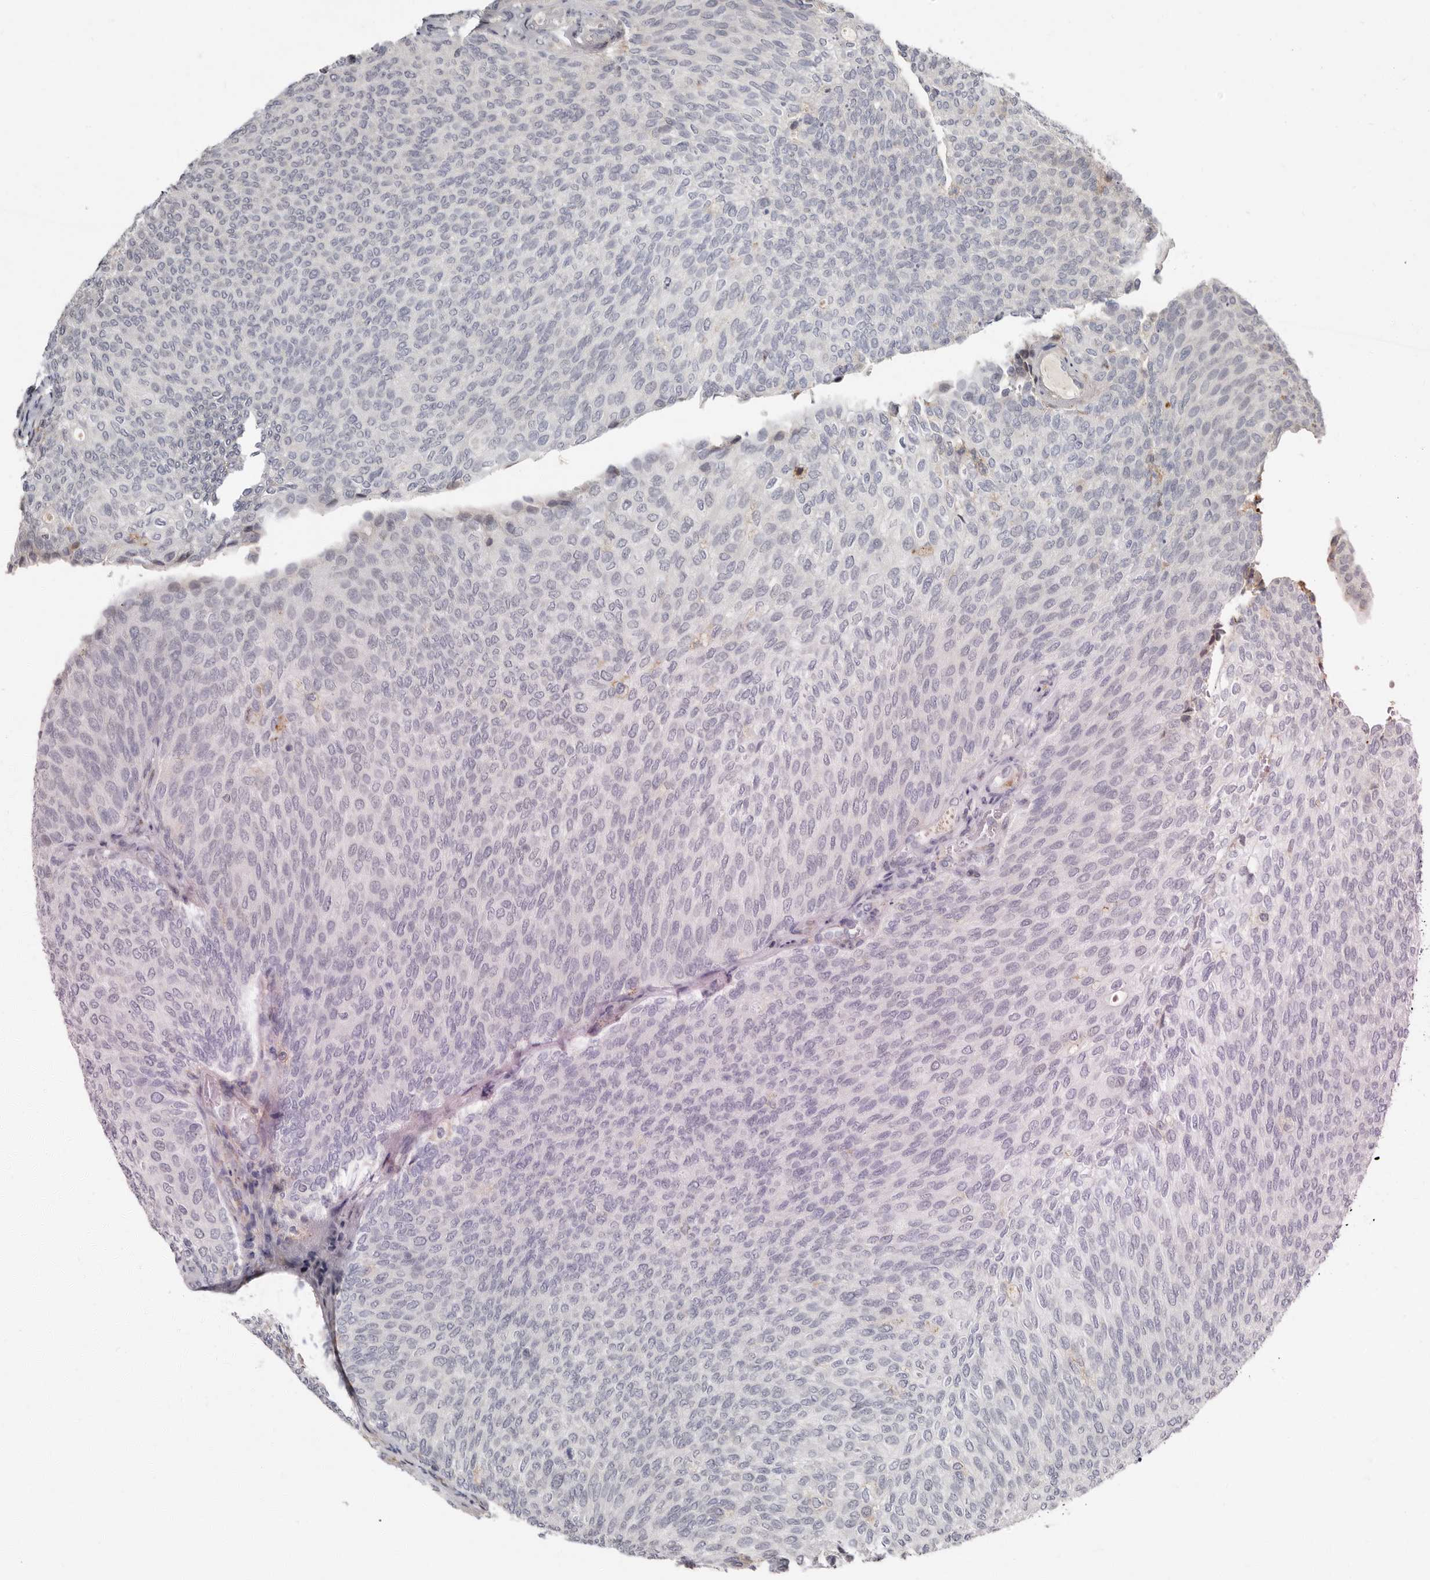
{"staining": {"intensity": "negative", "quantity": "none", "location": "none"}, "tissue": "urothelial cancer", "cell_type": "Tumor cells", "image_type": "cancer", "snomed": [{"axis": "morphology", "description": "Urothelial carcinoma, Low grade"}, {"axis": "topography", "description": "Urinary bladder"}], "caption": "Immunohistochemical staining of human urothelial carcinoma (low-grade) demonstrates no significant positivity in tumor cells. Nuclei are stained in blue.", "gene": "KIF26B", "patient": {"sex": "female", "age": 79}}